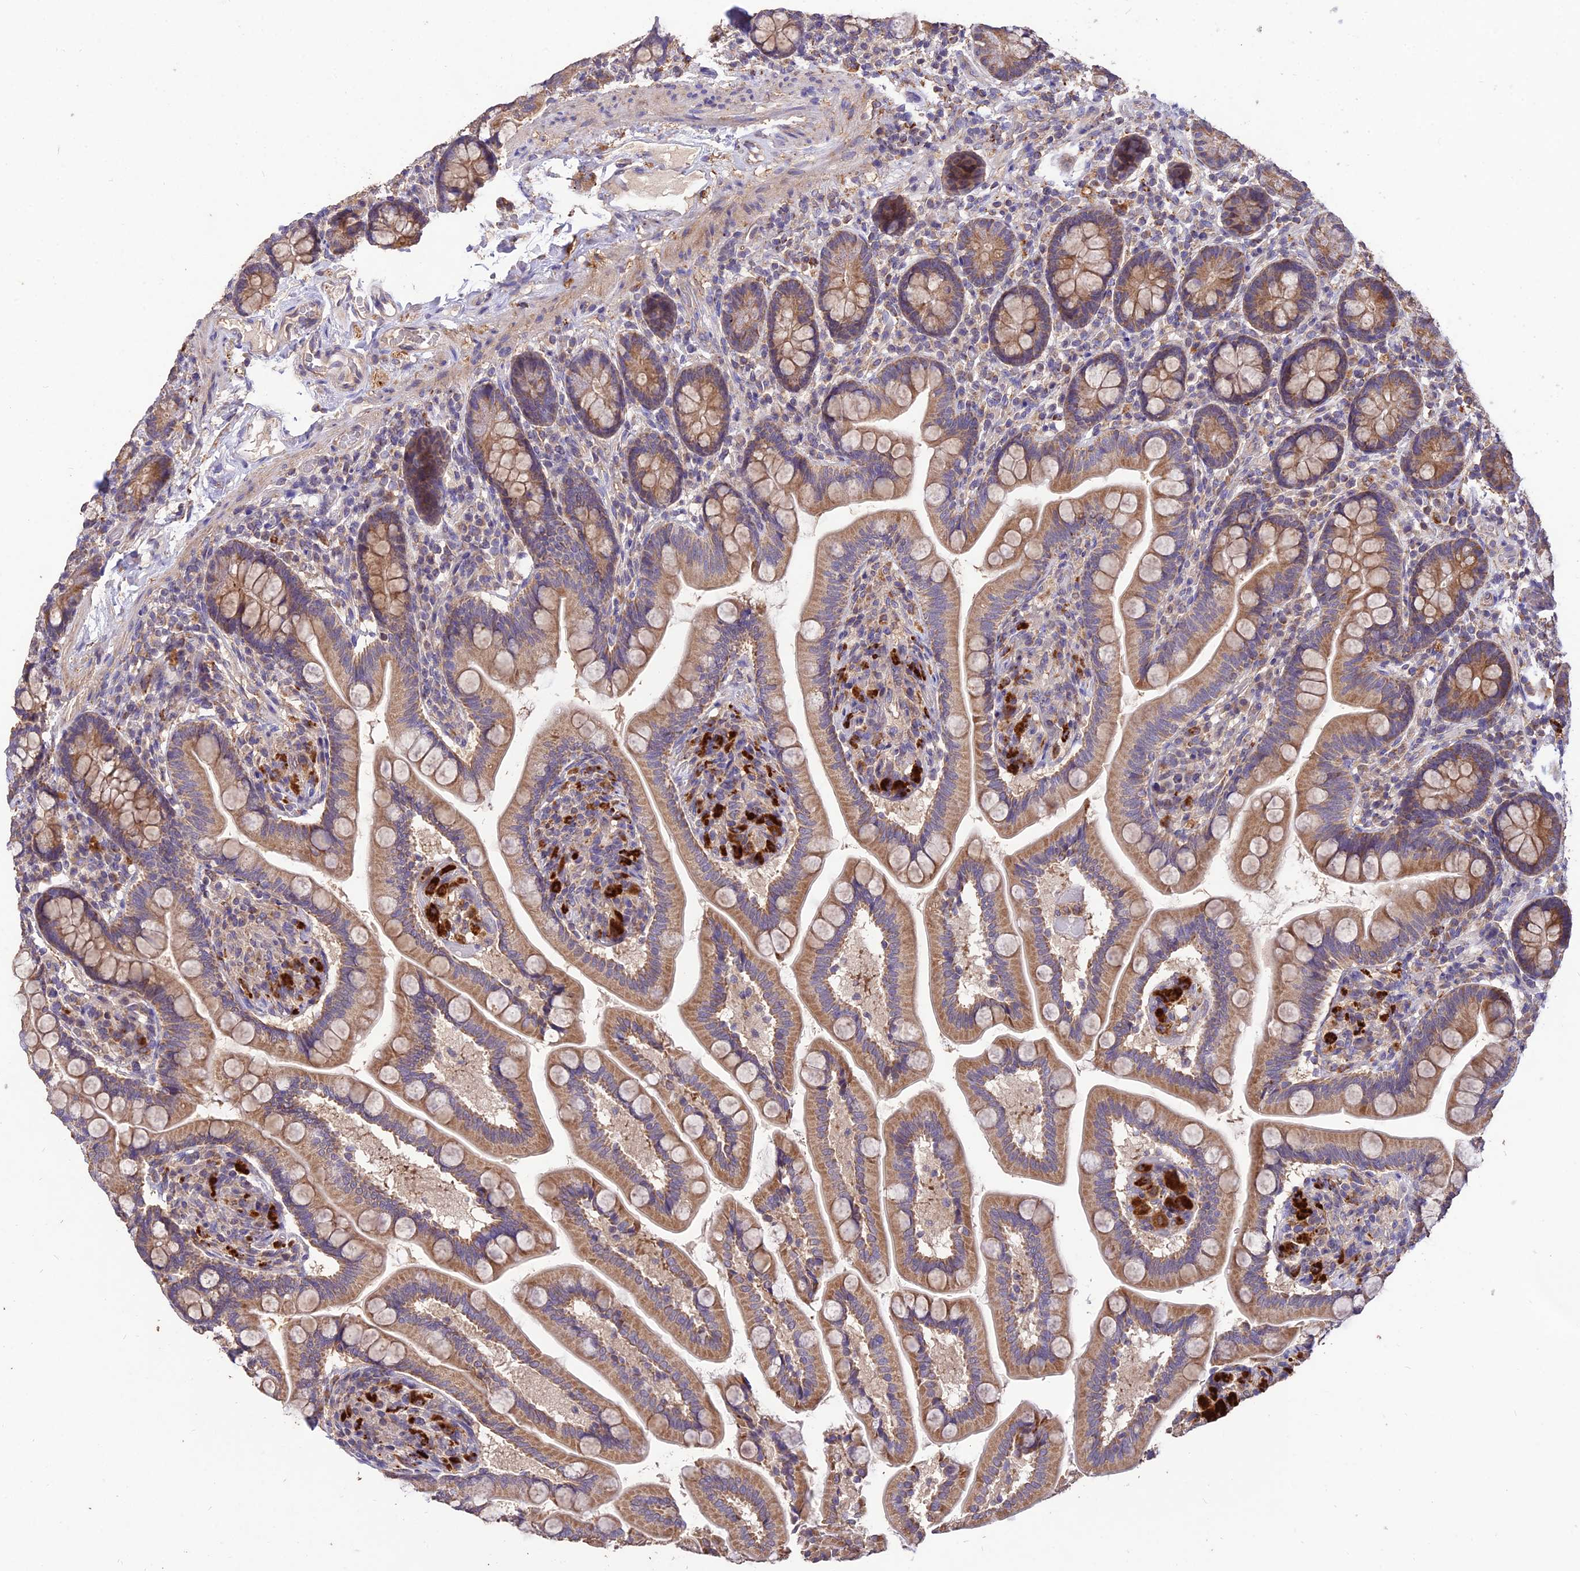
{"staining": {"intensity": "moderate", "quantity": ">75%", "location": "cytoplasmic/membranous"}, "tissue": "small intestine", "cell_type": "Glandular cells", "image_type": "normal", "snomed": [{"axis": "morphology", "description": "Normal tissue, NOS"}, {"axis": "topography", "description": "Small intestine"}], "caption": "Small intestine stained with a brown dye exhibits moderate cytoplasmic/membranous positive staining in about >75% of glandular cells.", "gene": "SDHD", "patient": {"sex": "female", "age": 64}}